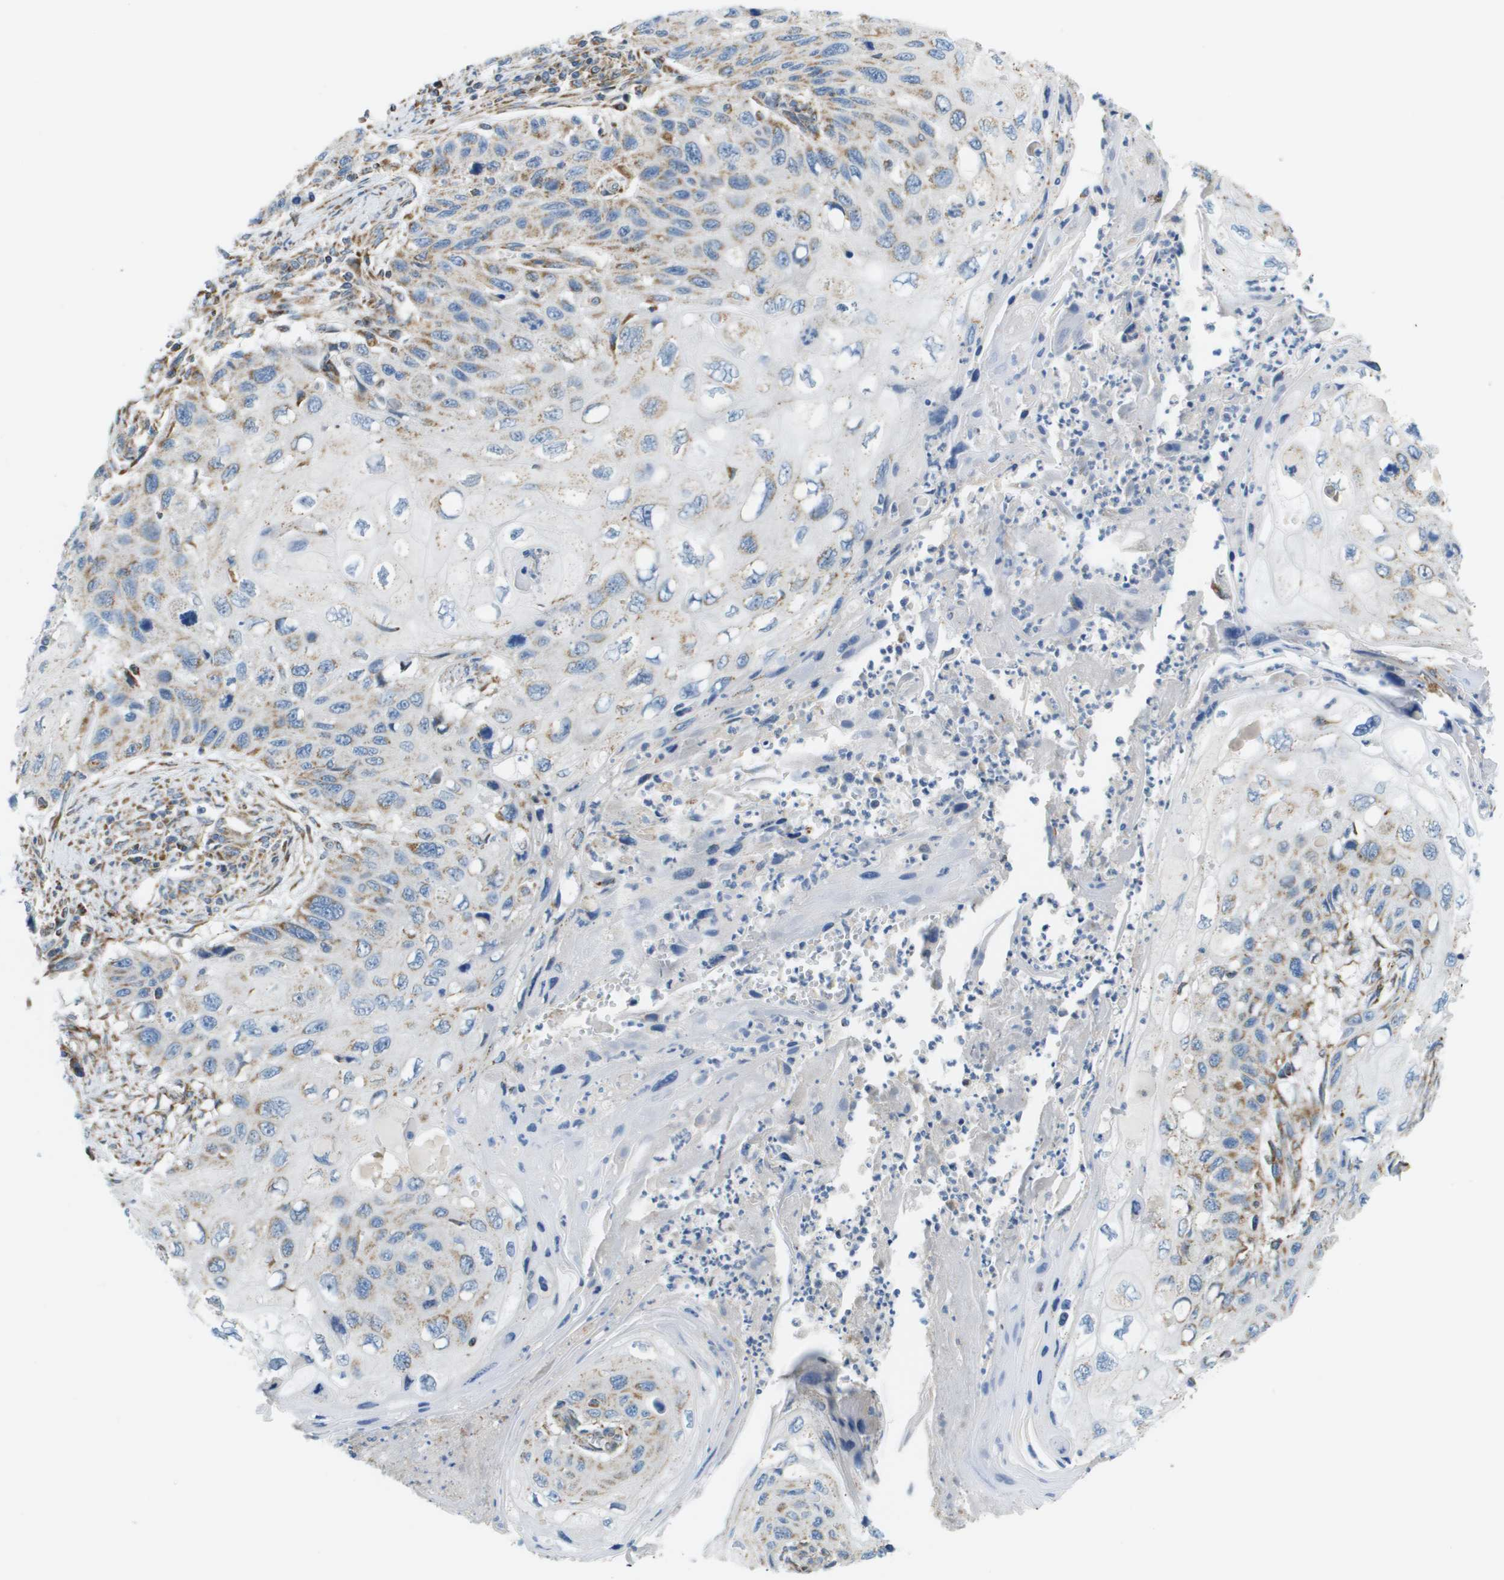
{"staining": {"intensity": "moderate", "quantity": ">75%", "location": "cytoplasmic/membranous"}, "tissue": "cervical cancer", "cell_type": "Tumor cells", "image_type": "cancer", "snomed": [{"axis": "morphology", "description": "Squamous cell carcinoma, NOS"}, {"axis": "topography", "description": "Cervix"}], "caption": "The micrograph reveals staining of squamous cell carcinoma (cervical), revealing moderate cytoplasmic/membranous protein positivity (brown color) within tumor cells.", "gene": "TAOK3", "patient": {"sex": "female", "age": 70}}